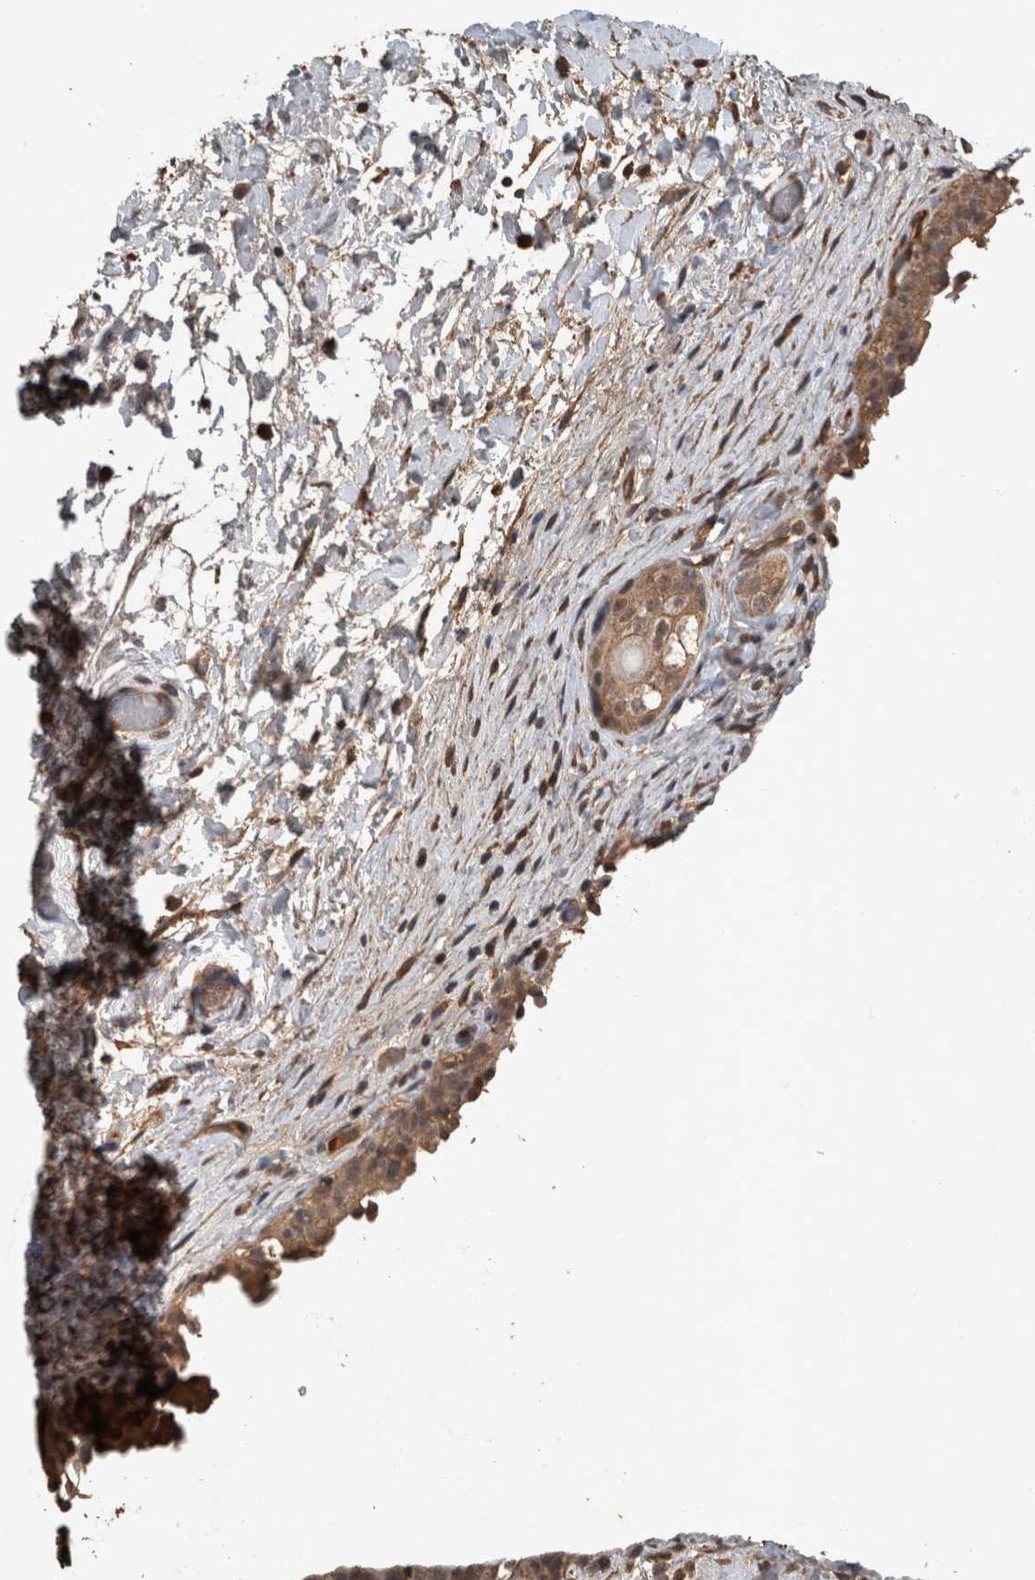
{"staining": {"intensity": "moderate", "quantity": ">75%", "location": "cytoplasmic/membranous"}, "tissue": "urinary bladder", "cell_type": "Urothelial cells", "image_type": "normal", "snomed": [{"axis": "morphology", "description": "Normal tissue, NOS"}, {"axis": "topography", "description": "Urinary bladder"}], "caption": "DAB immunohistochemical staining of unremarkable human urinary bladder displays moderate cytoplasmic/membranous protein positivity in about >75% of urothelial cells. (IHC, brightfield microscopy, high magnification).", "gene": "FGFRL1", "patient": {"sex": "male", "age": 74}}